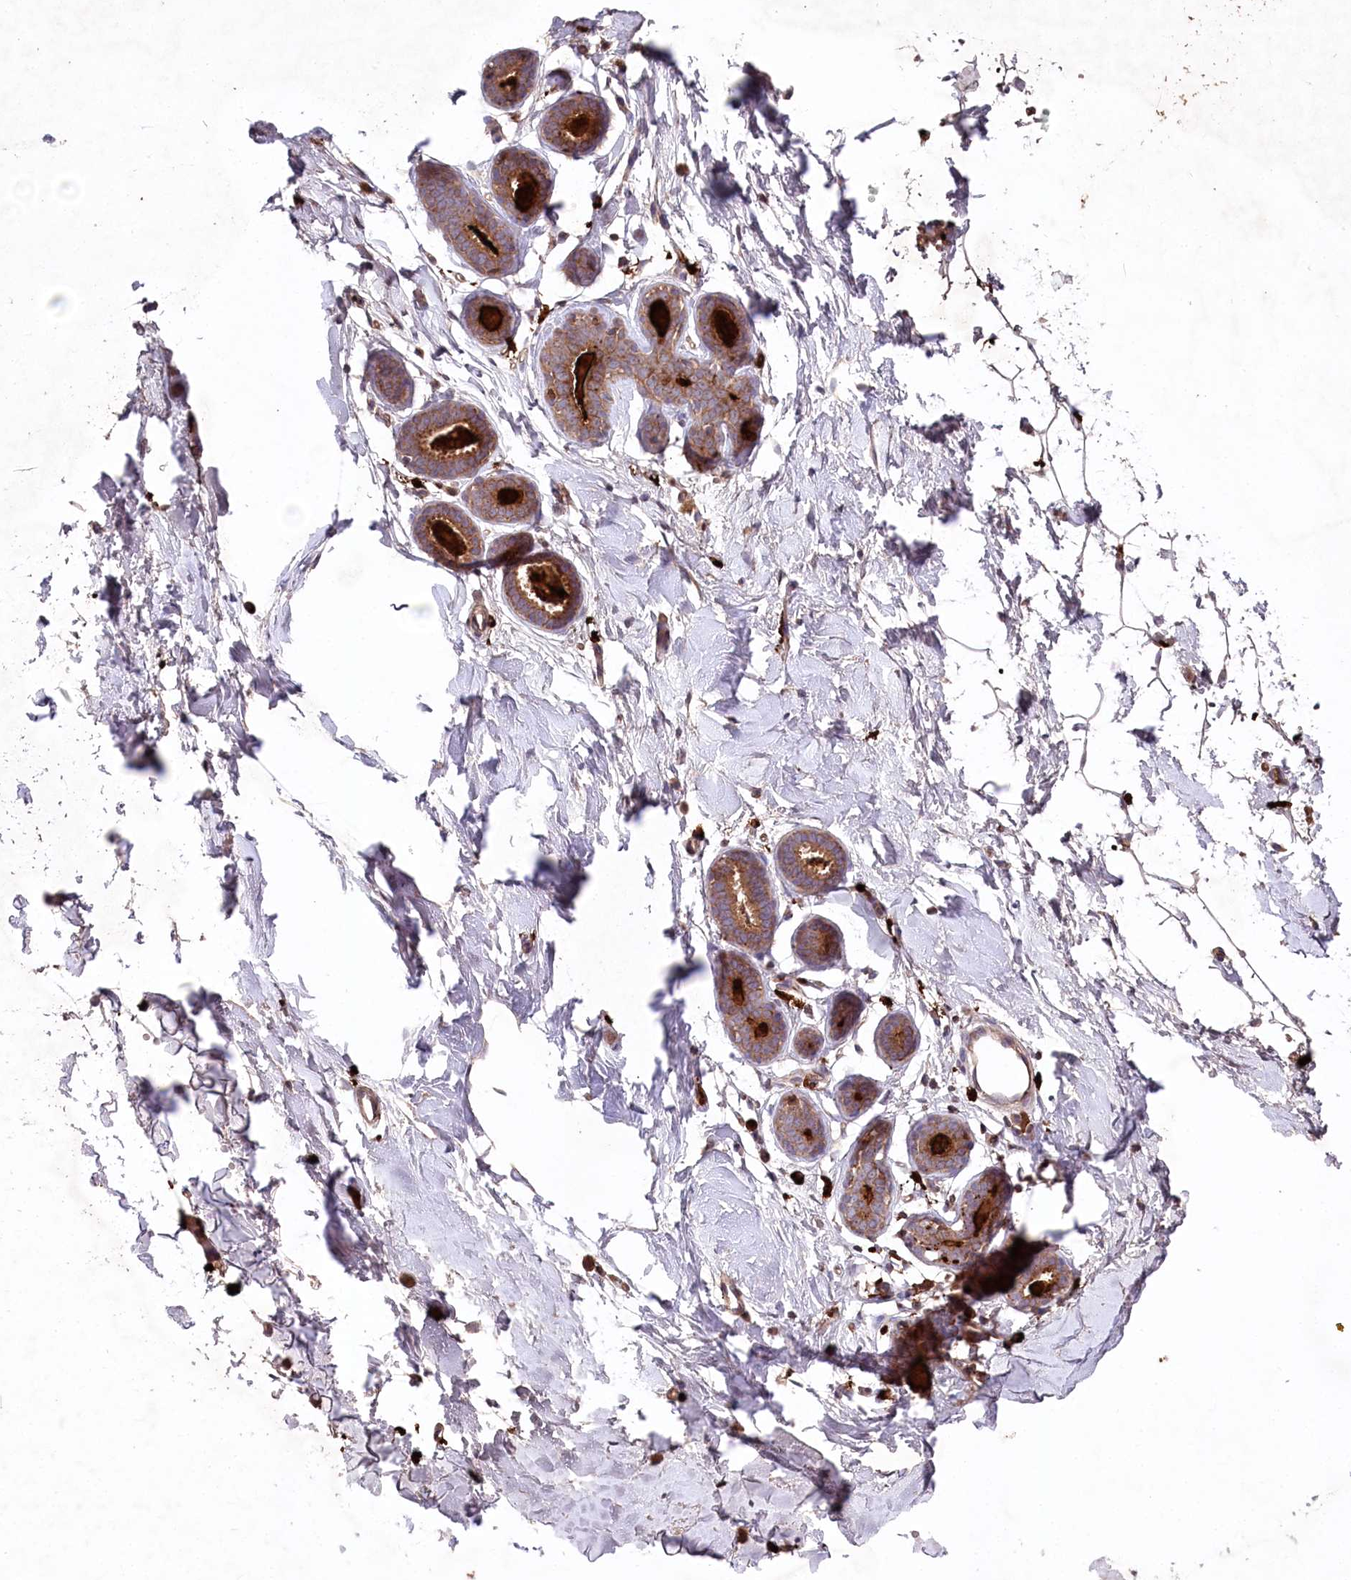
{"staining": {"intensity": "moderate", "quantity": ">75%", "location": "cytoplasmic/membranous"}, "tissue": "adipose tissue", "cell_type": "Adipocytes", "image_type": "normal", "snomed": [{"axis": "morphology", "description": "Normal tissue, NOS"}, {"axis": "topography", "description": "Breast"}], "caption": "Adipocytes exhibit medium levels of moderate cytoplasmic/membranous staining in approximately >75% of cells in benign adipose tissue.", "gene": "PPP1R21", "patient": {"sex": "female", "age": 23}}